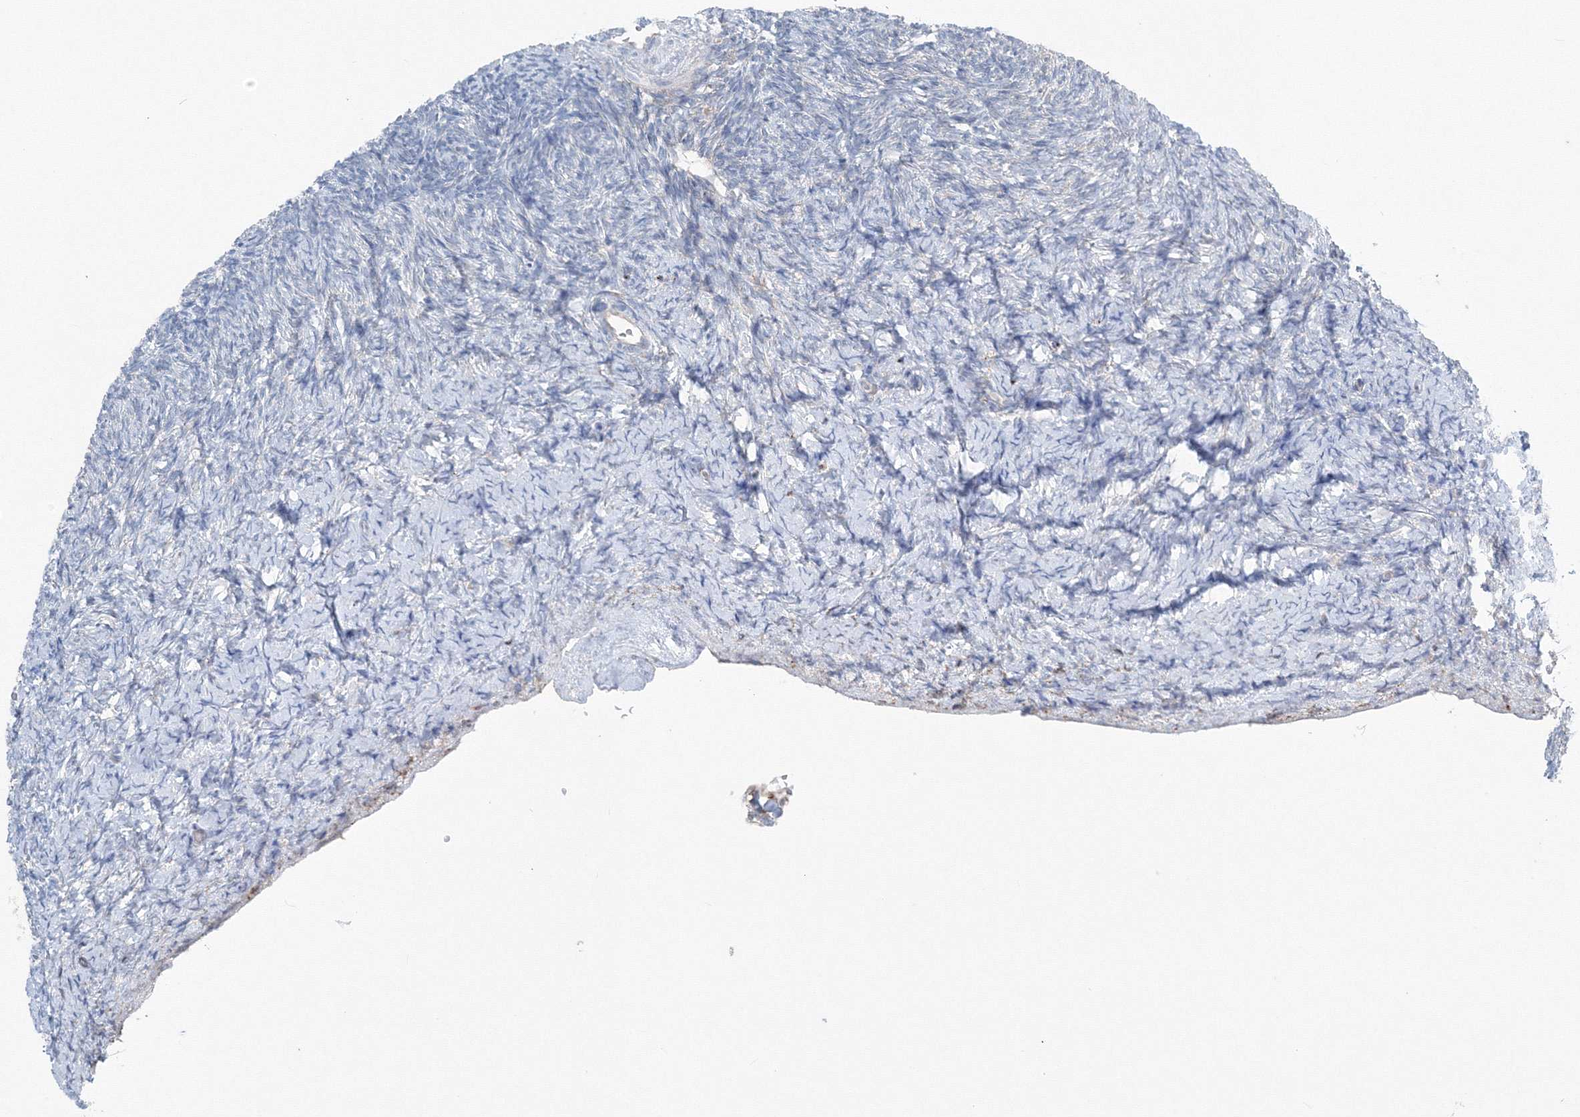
{"staining": {"intensity": "negative", "quantity": "none", "location": "none"}, "tissue": "ovary", "cell_type": "Follicle cells", "image_type": "normal", "snomed": [{"axis": "morphology", "description": "Normal tissue, NOS"}, {"axis": "topography", "description": "Ovary"}], "caption": "This is an immunohistochemistry (IHC) histopathology image of normal ovary. There is no staining in follicle cells.", "gene": "ENSG00000285283", "patient": {"sex": "female", "age": 34}}